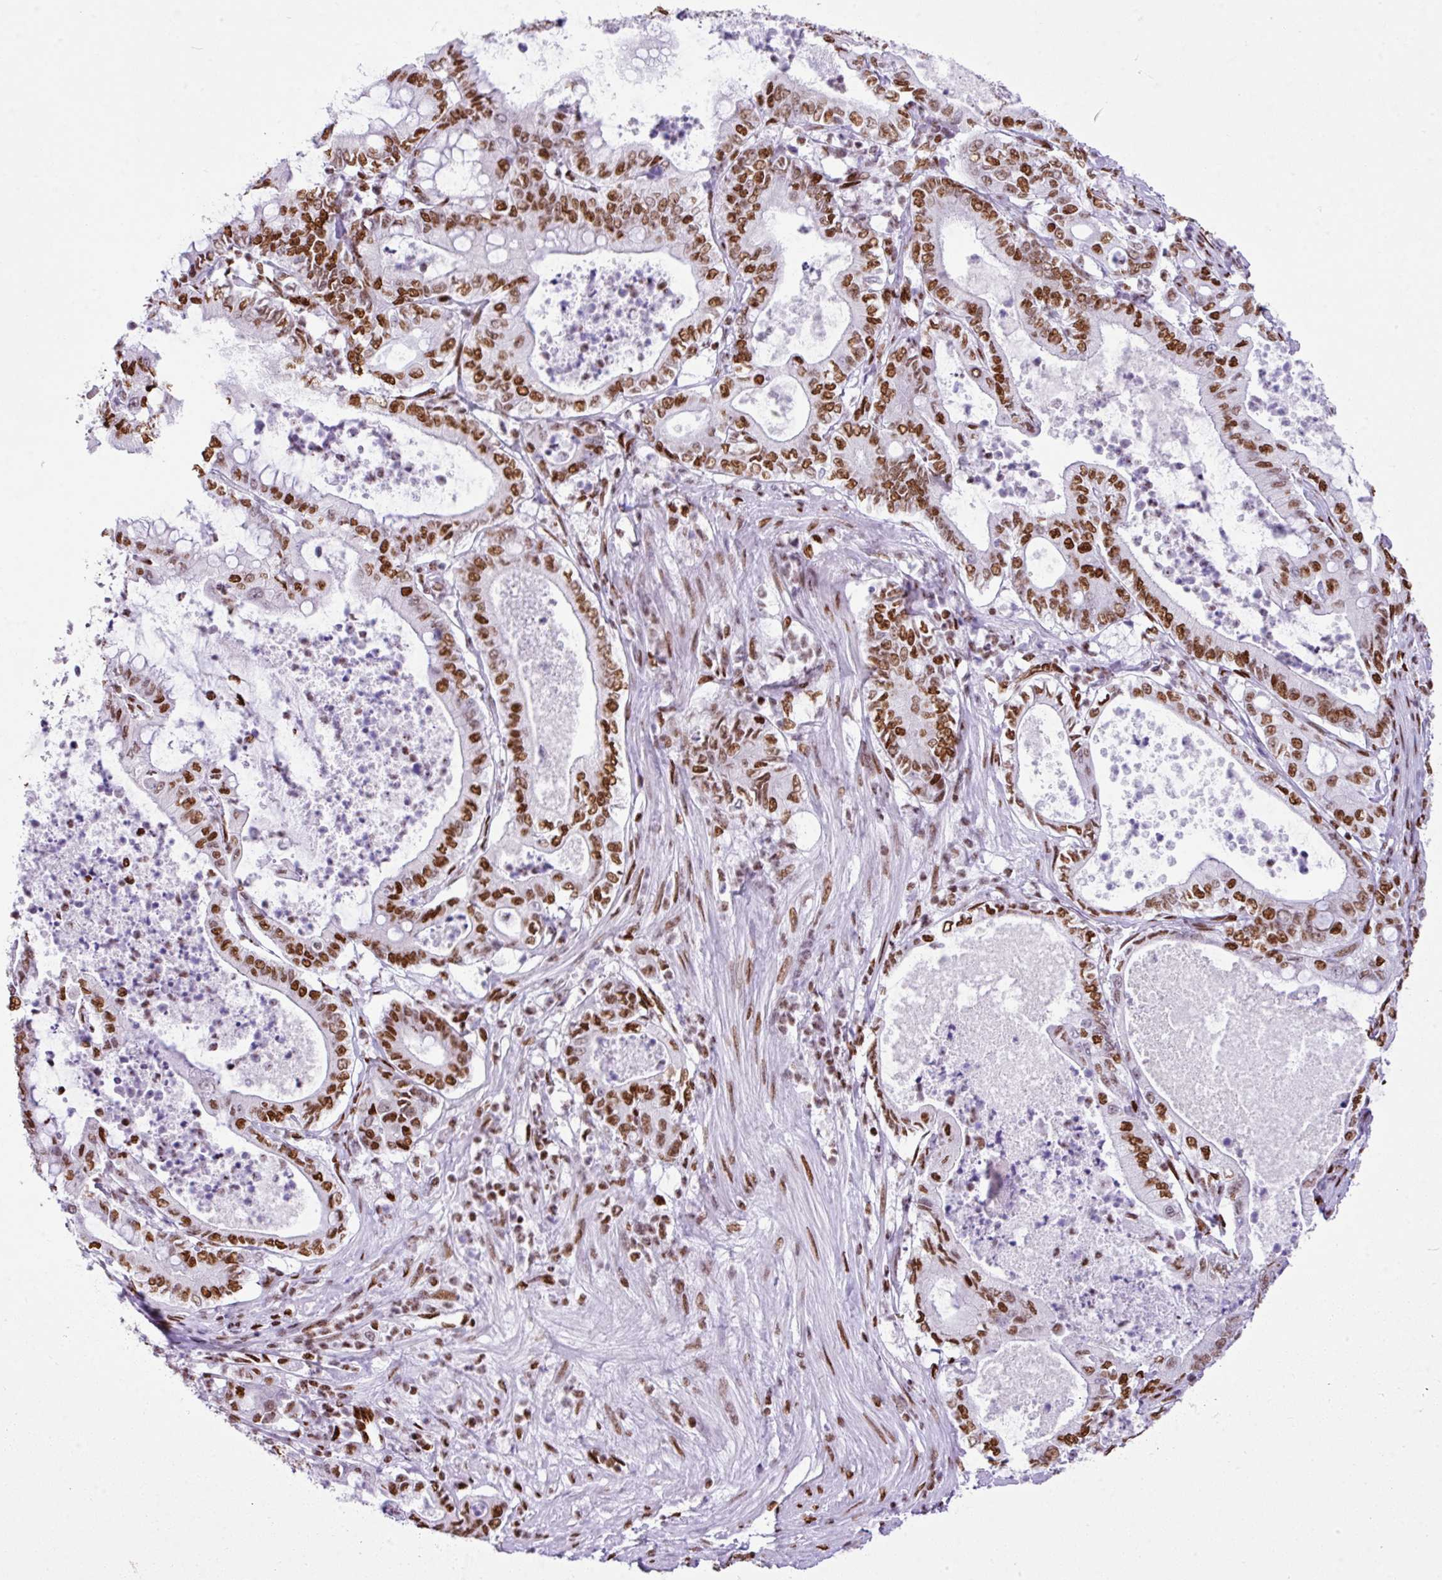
{"staining": {"intensity": "strong", "quantity": ">75%", "location": "nuclear"}, "tissue": "pancreatic cancer", "cell_type": "Tumor cells", "image_type": "cancer", "snomed": [{"axis": "morphology", "description": "Adenocarcinoma, NOS"}, {"axis": "topography", "description": "Pancreas"}], "caption": "Pancreatic cancer (adenocarcinoma) stained with immunohistochemistry (IHC) displays strong nuclear positivity in approximately >75% of tumor cells.", "gene": "RARG", "patient": {"sex": "male", "age": 71}}